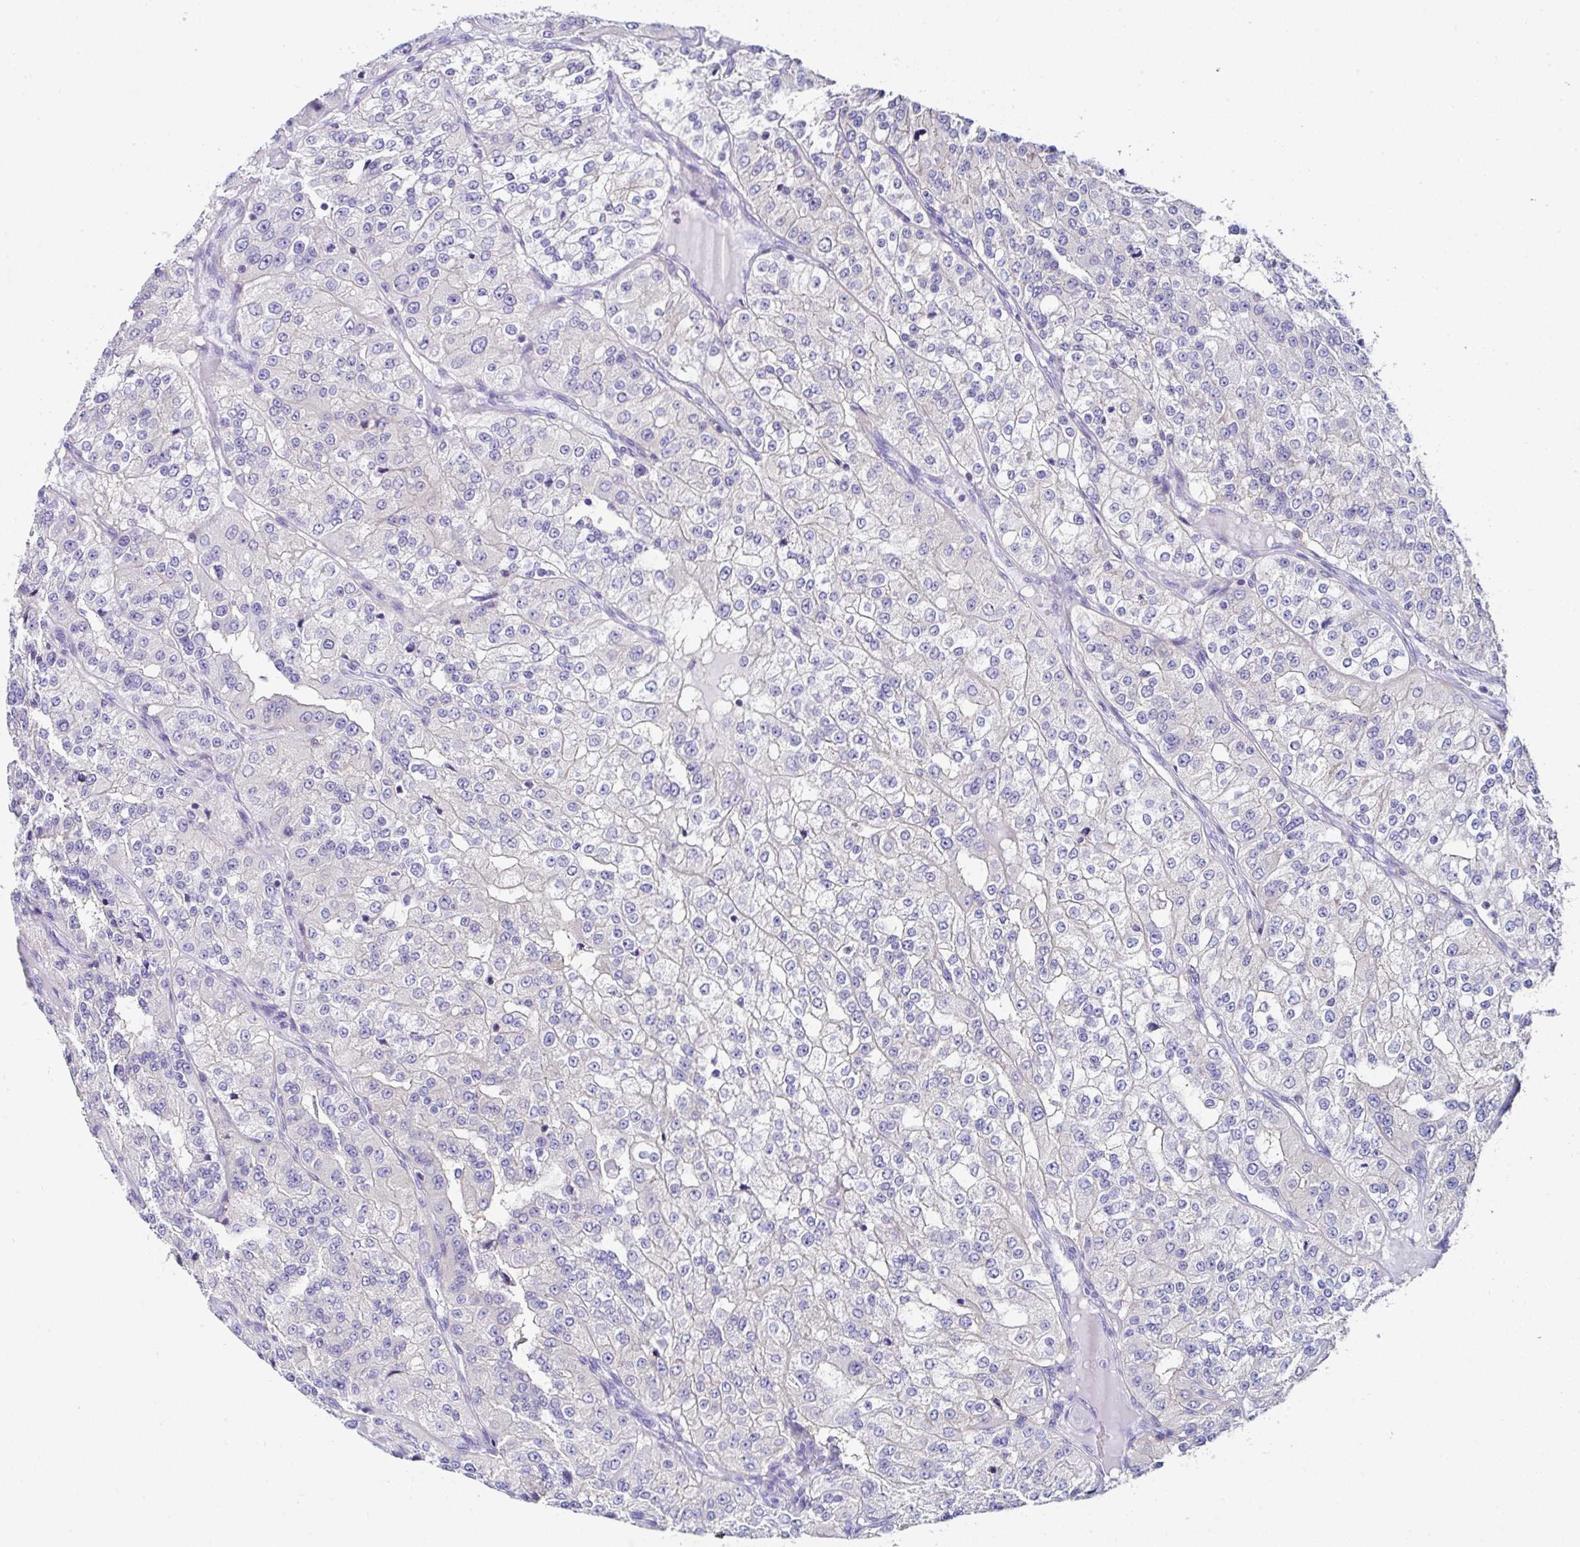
{"staining": {"intensity": "negative", "quantity": "none", "location": "none"}, "tissue": "renal cancer", "cell_type": "Tumor cells", "image_type": "cancer", "snomed": [{"axis": "morphology", "description": "Adenocarcinoma, NOS"}, {"axis": "topography", "description": "Kidney"}], "caption": "The IHC micrograph has no significant staining in tumor cells of adenocarcinoma (renal) tissue. Brightfield microscopy of immunohistochemistry stained with DAB (3,3'-diaminobenzidine) (brown) and hematoxylin (blue), captured at high magnification.", "gene": "UGT3A1", "patient": {"sex": "female", "age": 63}}